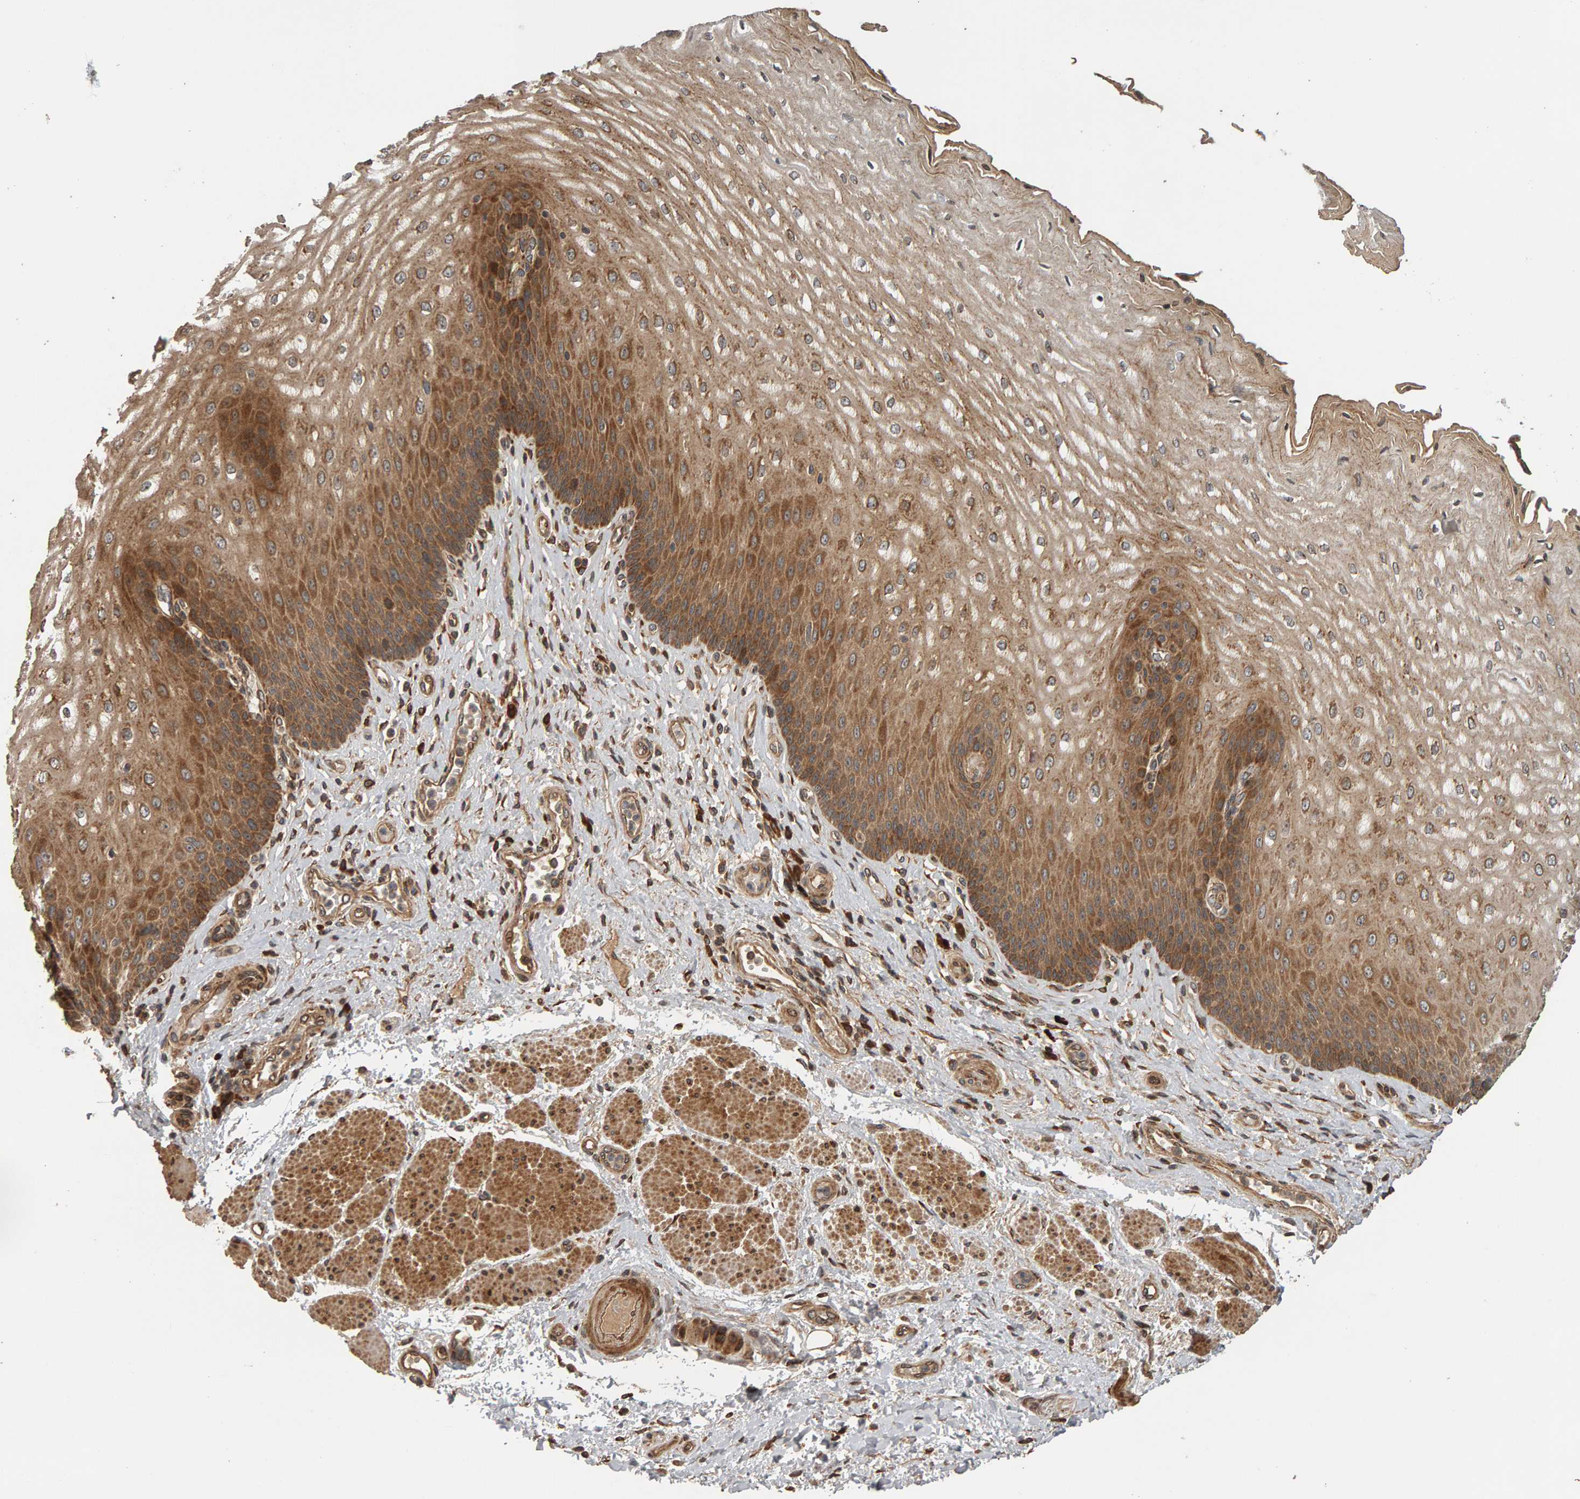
{"staining": {"intensity": "moderate", "quantity": ">75%", "location": "cytoplasmic/membranous"}, "tissue": "esophagus", "cell_type": "Squamous epithelial cells", "image_type": "normal", "snomed": [{"axis": "morphology", "description": "Normal tissue, NOS"}, {"axis": "topography", "description": "Esophagus"}], "caption": "Immunohistochemistry micrograph of unremarkable esophagus stained for a protein (brown), which displays medium levels of moderate cytoplasmic/membranous positivity in about >75% of squamous epithelial cells.", "gene": "ZFAND1", "patient": {"sex": "male", "age": 54}}